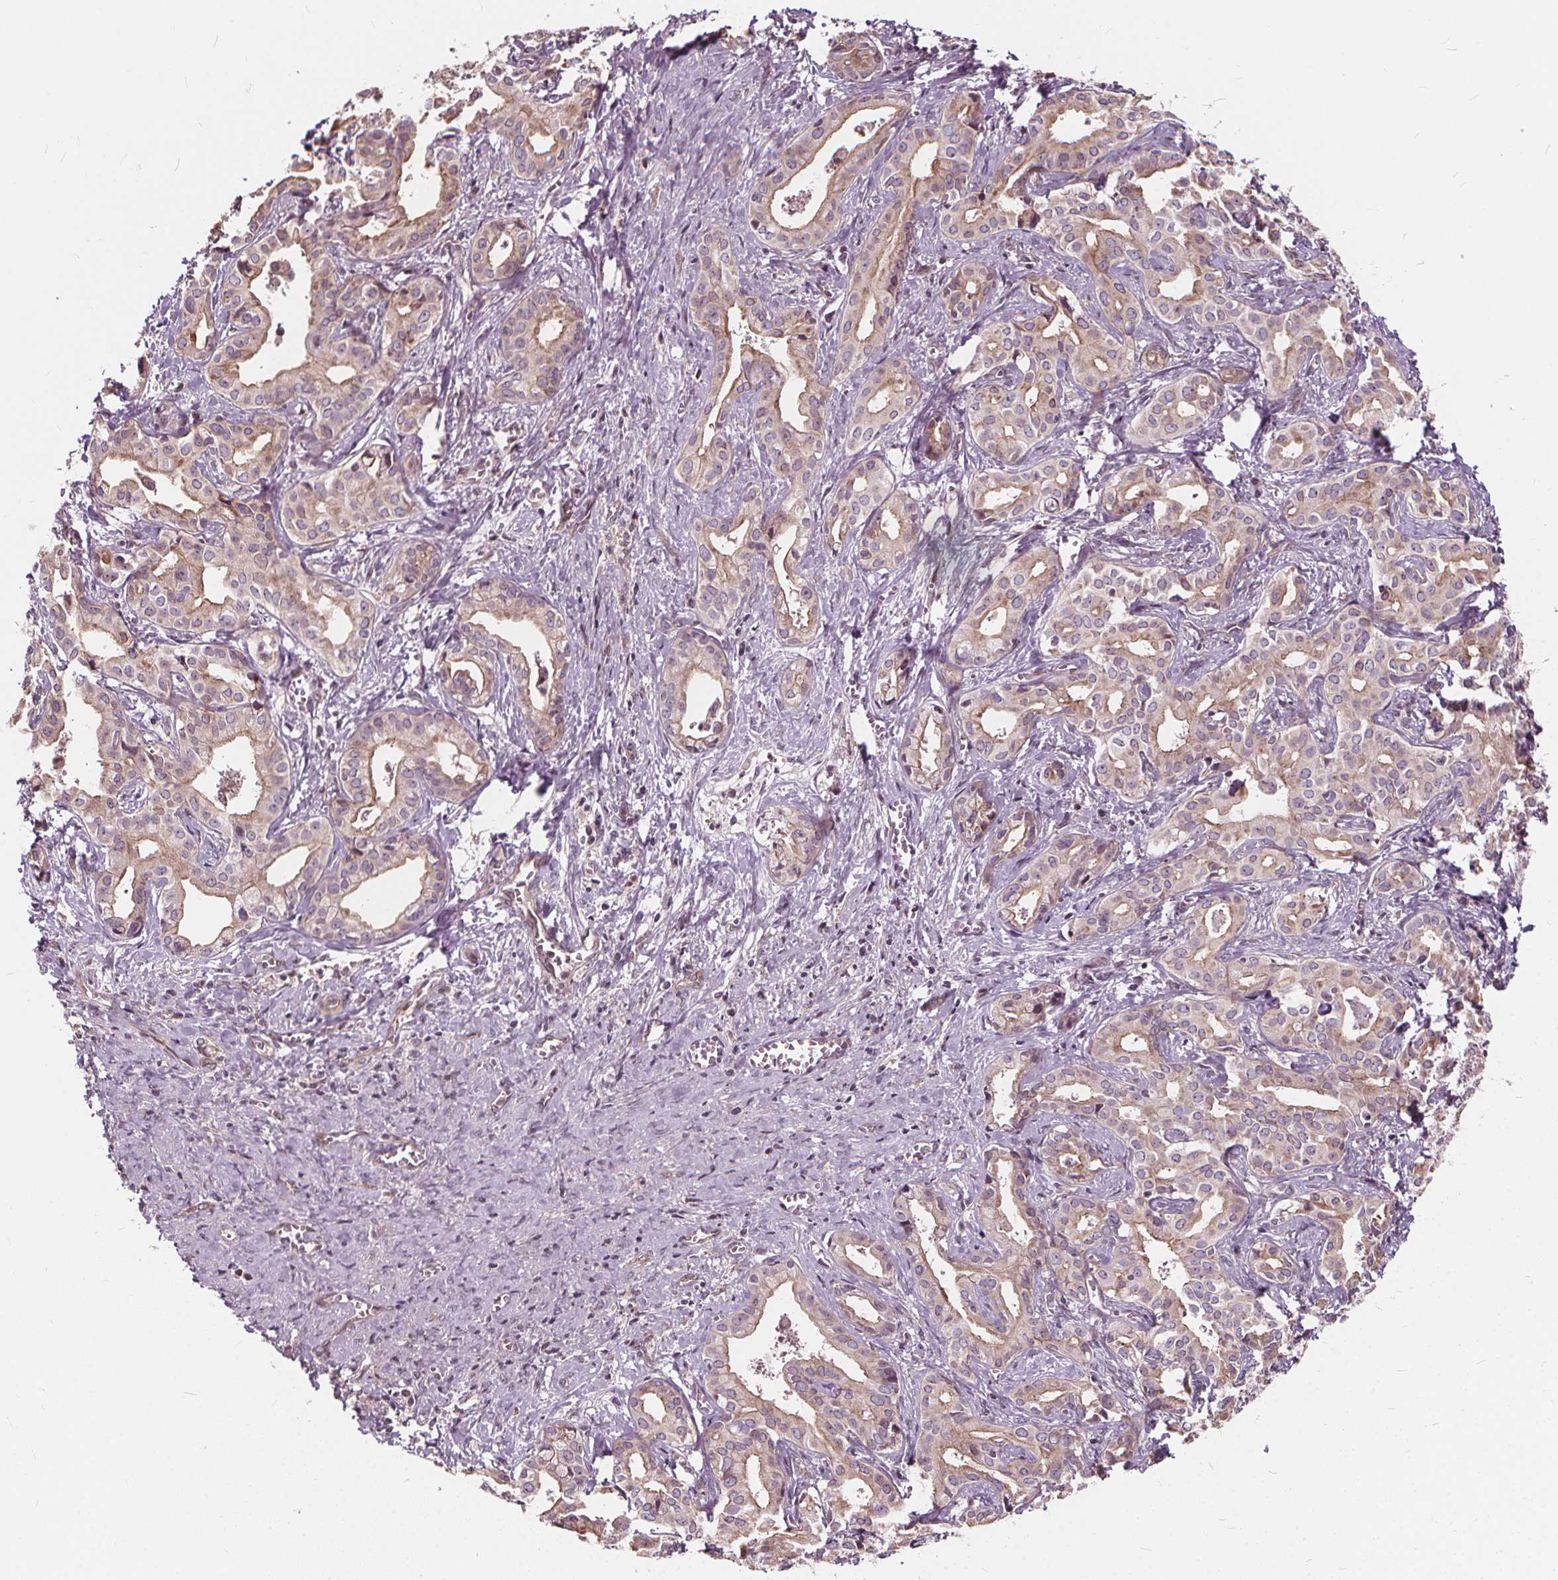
{"staining": {"intensity": "weak", "quantity": ">75%", "location": "cytoplasmic/membranous"}, "tissue": "liver cancer", "cell_type": "Tumor cells", "image_type": "cancer", "snomed": [{"axis": "morphology", "description": "Cholangiocarcinoma"}, {"axis": "topography", "description": "Liver"}], "caption": "Immunohistochemical staining of liver cancer exhibits weak cytoplasmic/membranous protein expression in about >75% of tumor cells.", "gene": "INPP5E", "patient": {"sex": "female", "age": 65}}